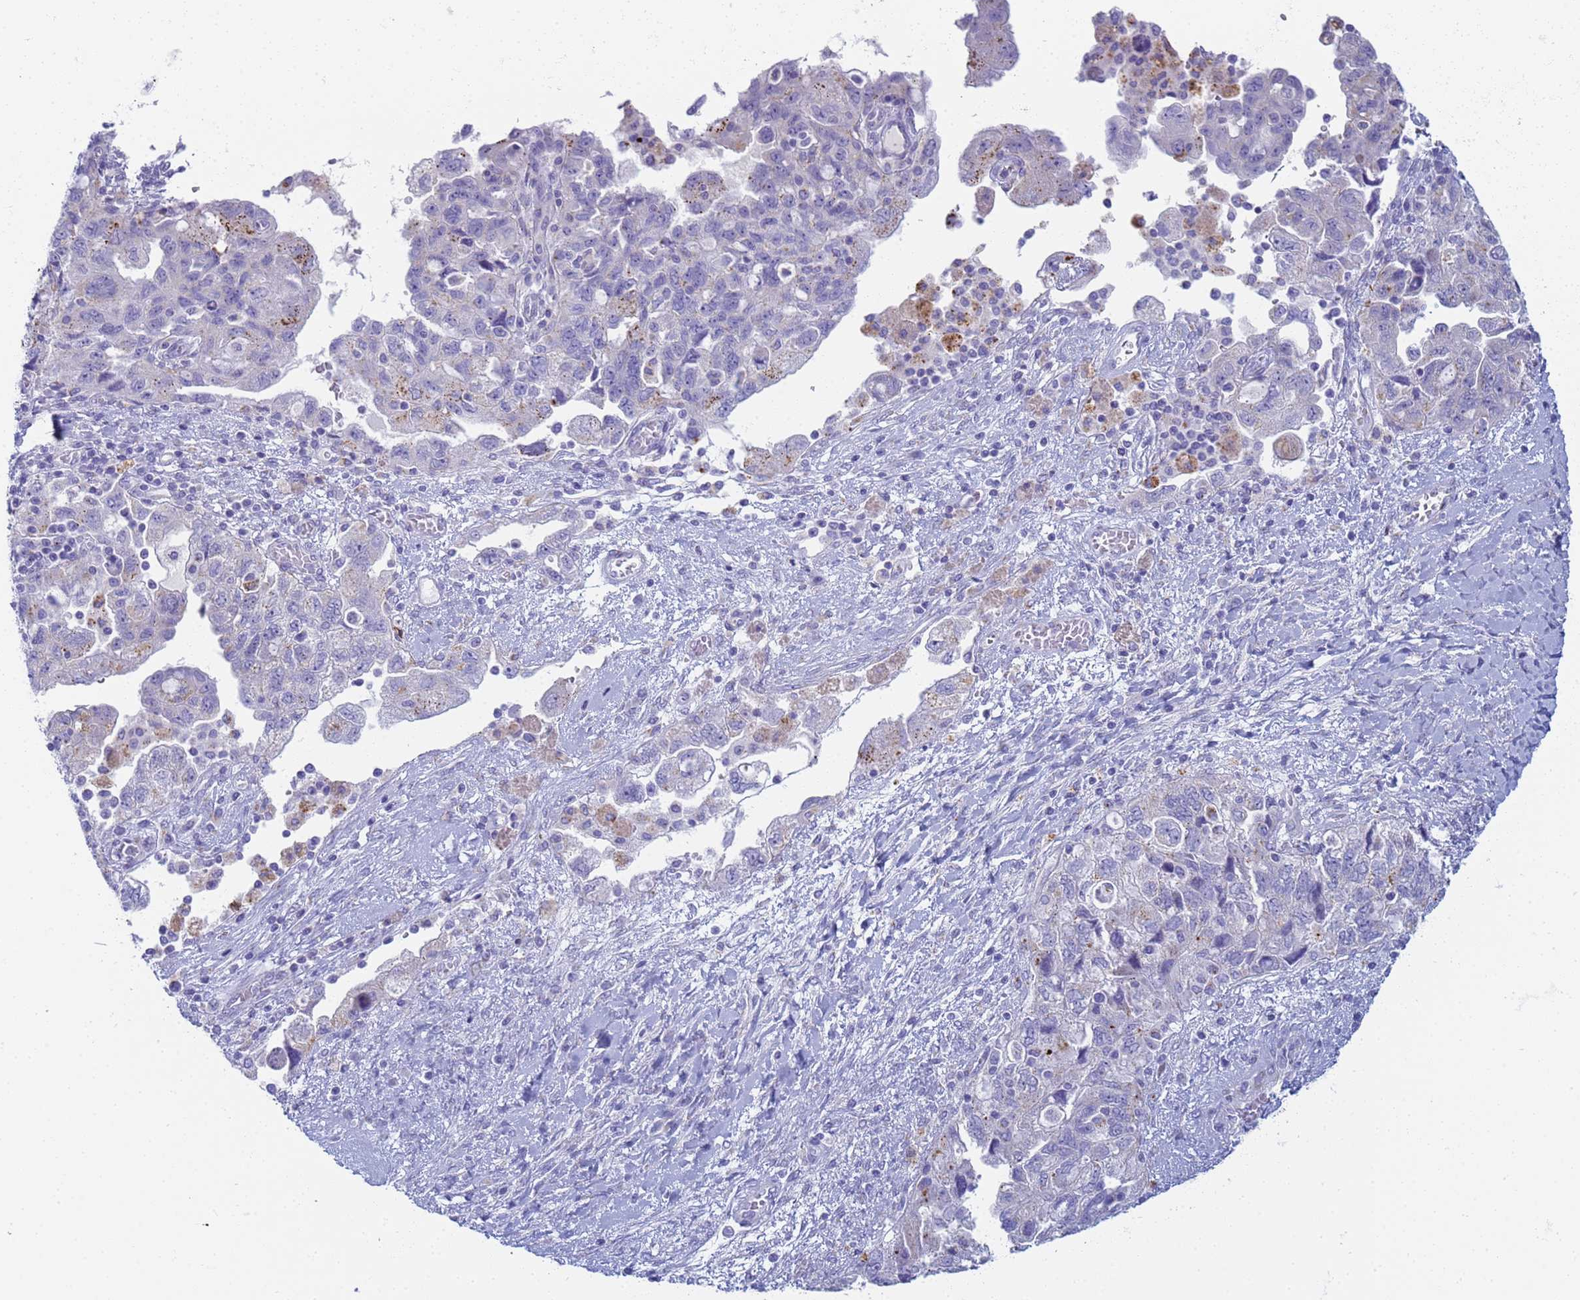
{"staining": {"intensity": "moderate", "quantity": "<25%", "location": "cytoplasmic/membranous"}, "tissue": "ovarian cancer", "cell_type": "Tumor cells", "image_type": "cancer", "snomed": [{"axis": "morphology", "description": "Carcinoma, NOS"}, {"axis": "morphology", "description": "Cystadenocarcinoma, serous, NOS"}, {"axis": "topography", "description": "Ovary"}], "caption": "A high-resolution photomicrograph shows immunohistochemistry staining of carcinoma (ovarian), which displays moderate cytoplasmic/membranous expression in about <25% of tumor cells. (IHC, brightfield microscopy, high magnification).", "gene": "CR1", "patient": {"sex": "female", "age": 69}}